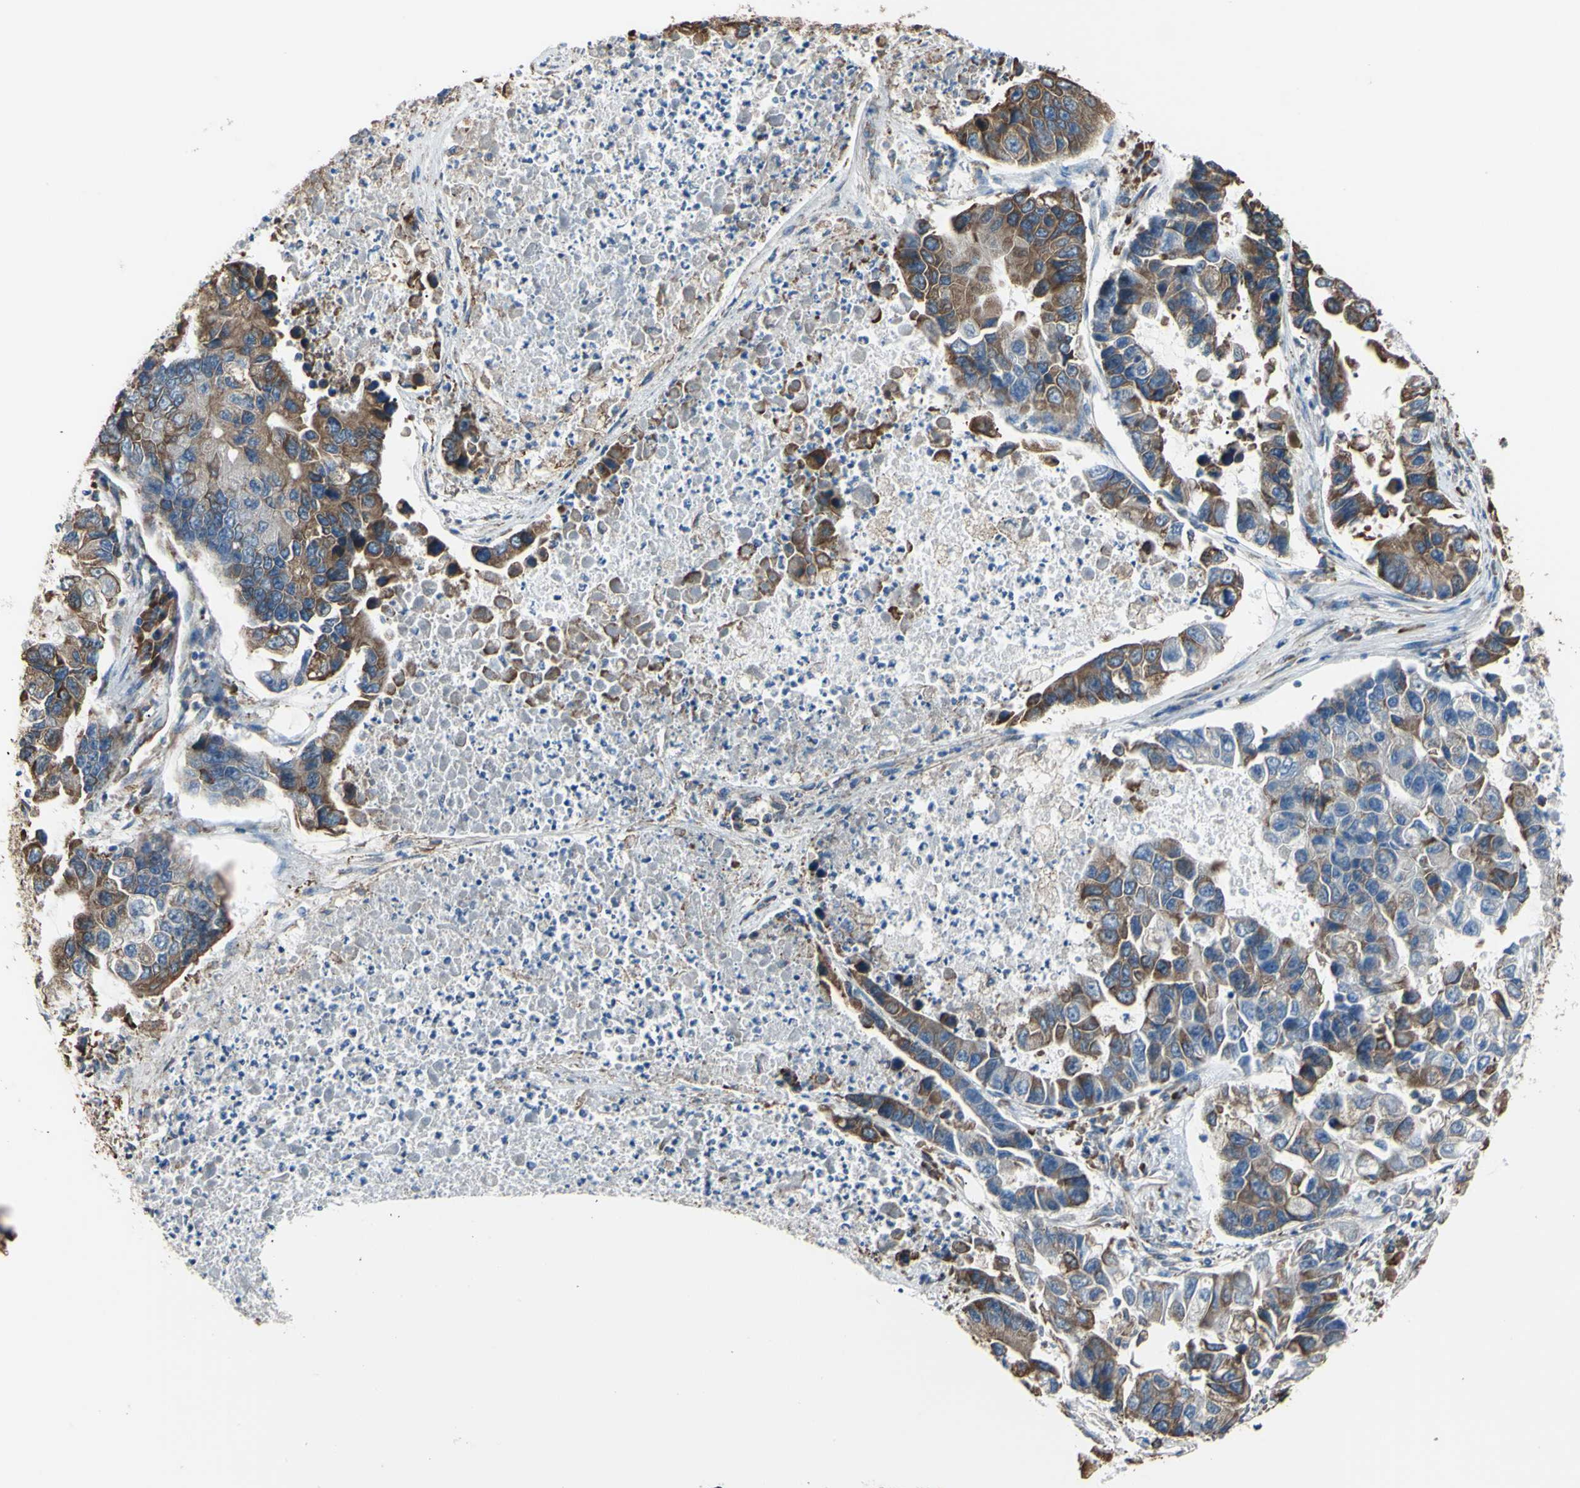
{"staining": {"intensity": "moderate", "quantity": ">75%", "location": "cytoplasmic/membranous"}, "tissue": "lung cancer", "cell_type": "Tumor cells", "image_type": "cancer", "snomed": [{"axis": "morphology", "description": "Adenocarcinoma, NOS"}, {"axis": "topography", "description": "Lung"}], "caption": "Moderate cytoplasmic/membranous positivity for a protein is present in about >75% of tumor cells of lung cancer using immunohistochemistry (IHC).", "gene": "BMF", "patient": {"sex": "female", "age": 51}}